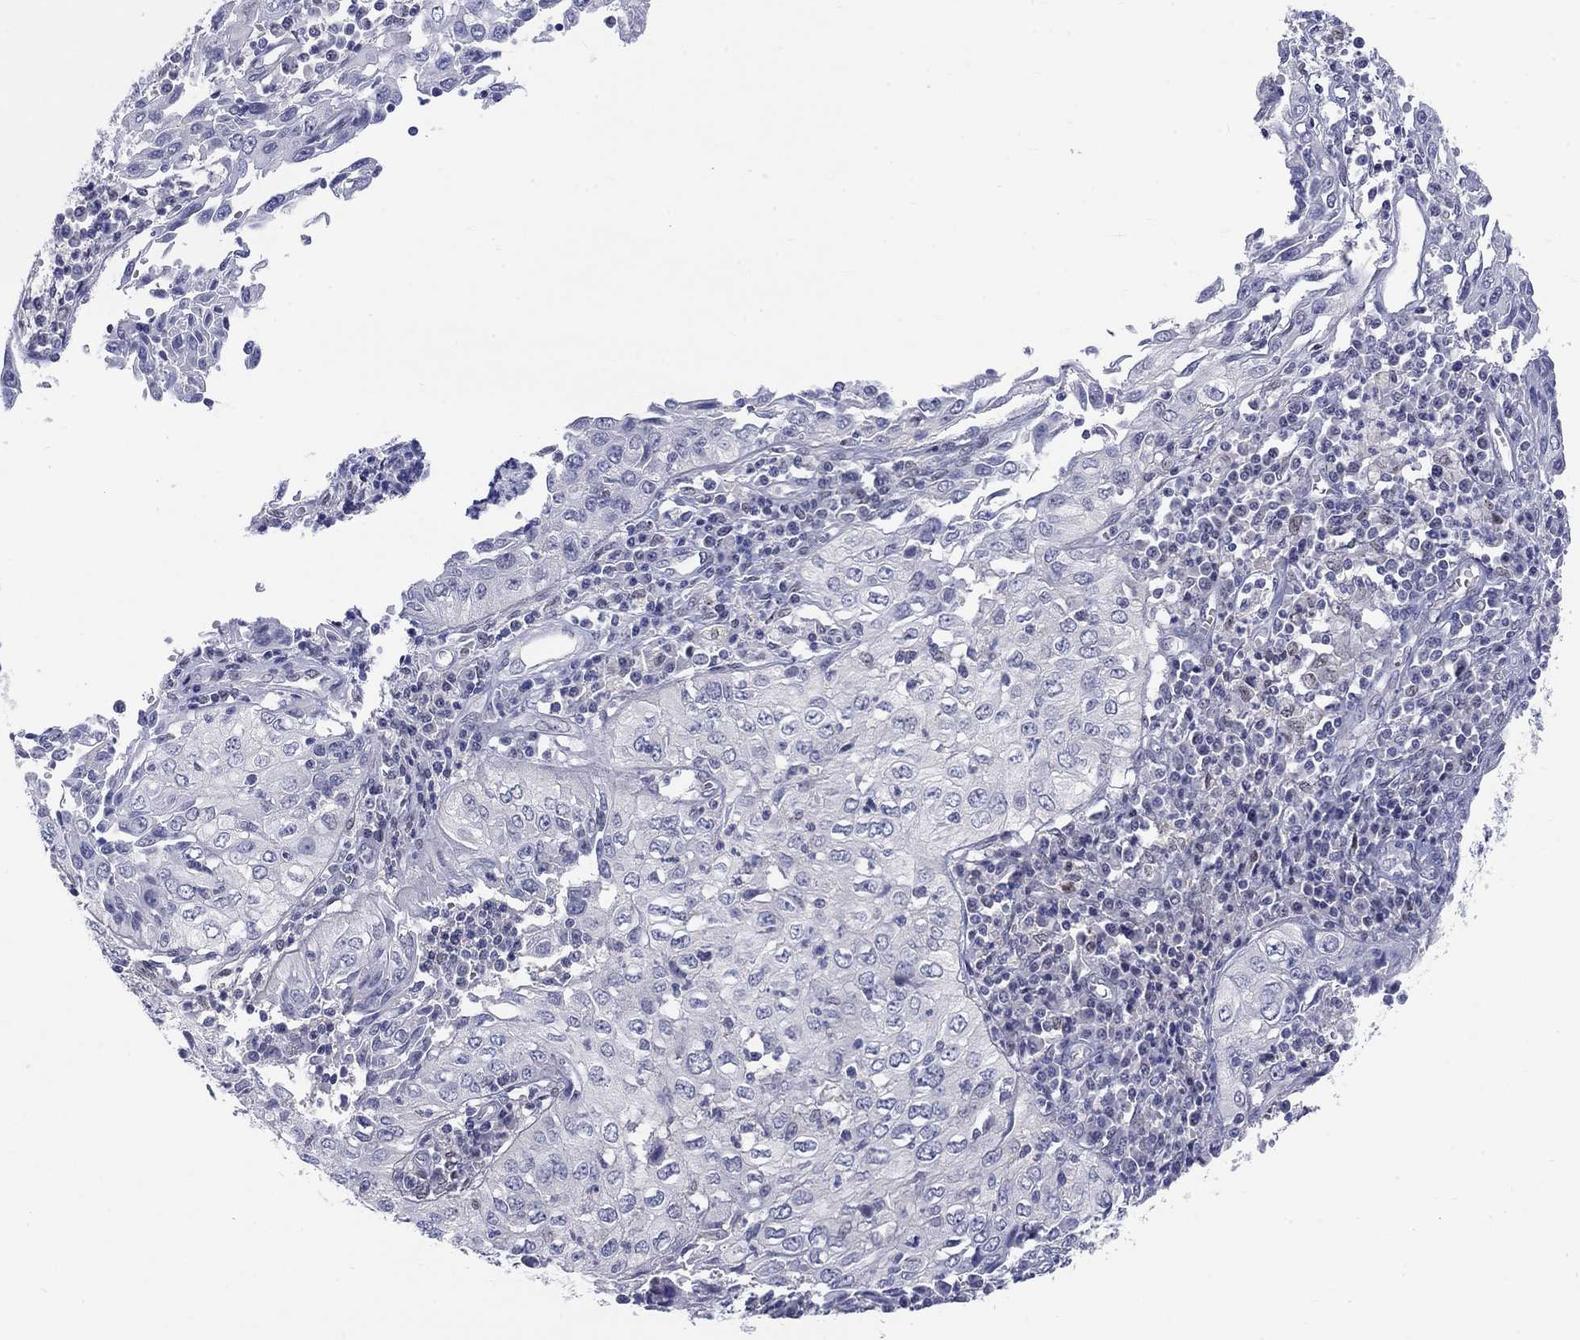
{"staining": {"intensity": "negative", "quantity": "none", "location": "none"}, "tissue": "cervical cancer", "cell_type": "Tumor cells", "image_type": "cancer", "snomed": [{"axis": "morphology", "description": "Squamous cell carcinoma, NOS"}, {"axis": "topography", "description": "Cervix"}], "caption": "A micrograph of human cervical squamous cell carcinoma is negative for staining in tumor cells. (DAB immunohistochemistry with hematoxylin counter stain).", "gene": "EGFLAM", "patient": {"sex": "female", "age": 24}}